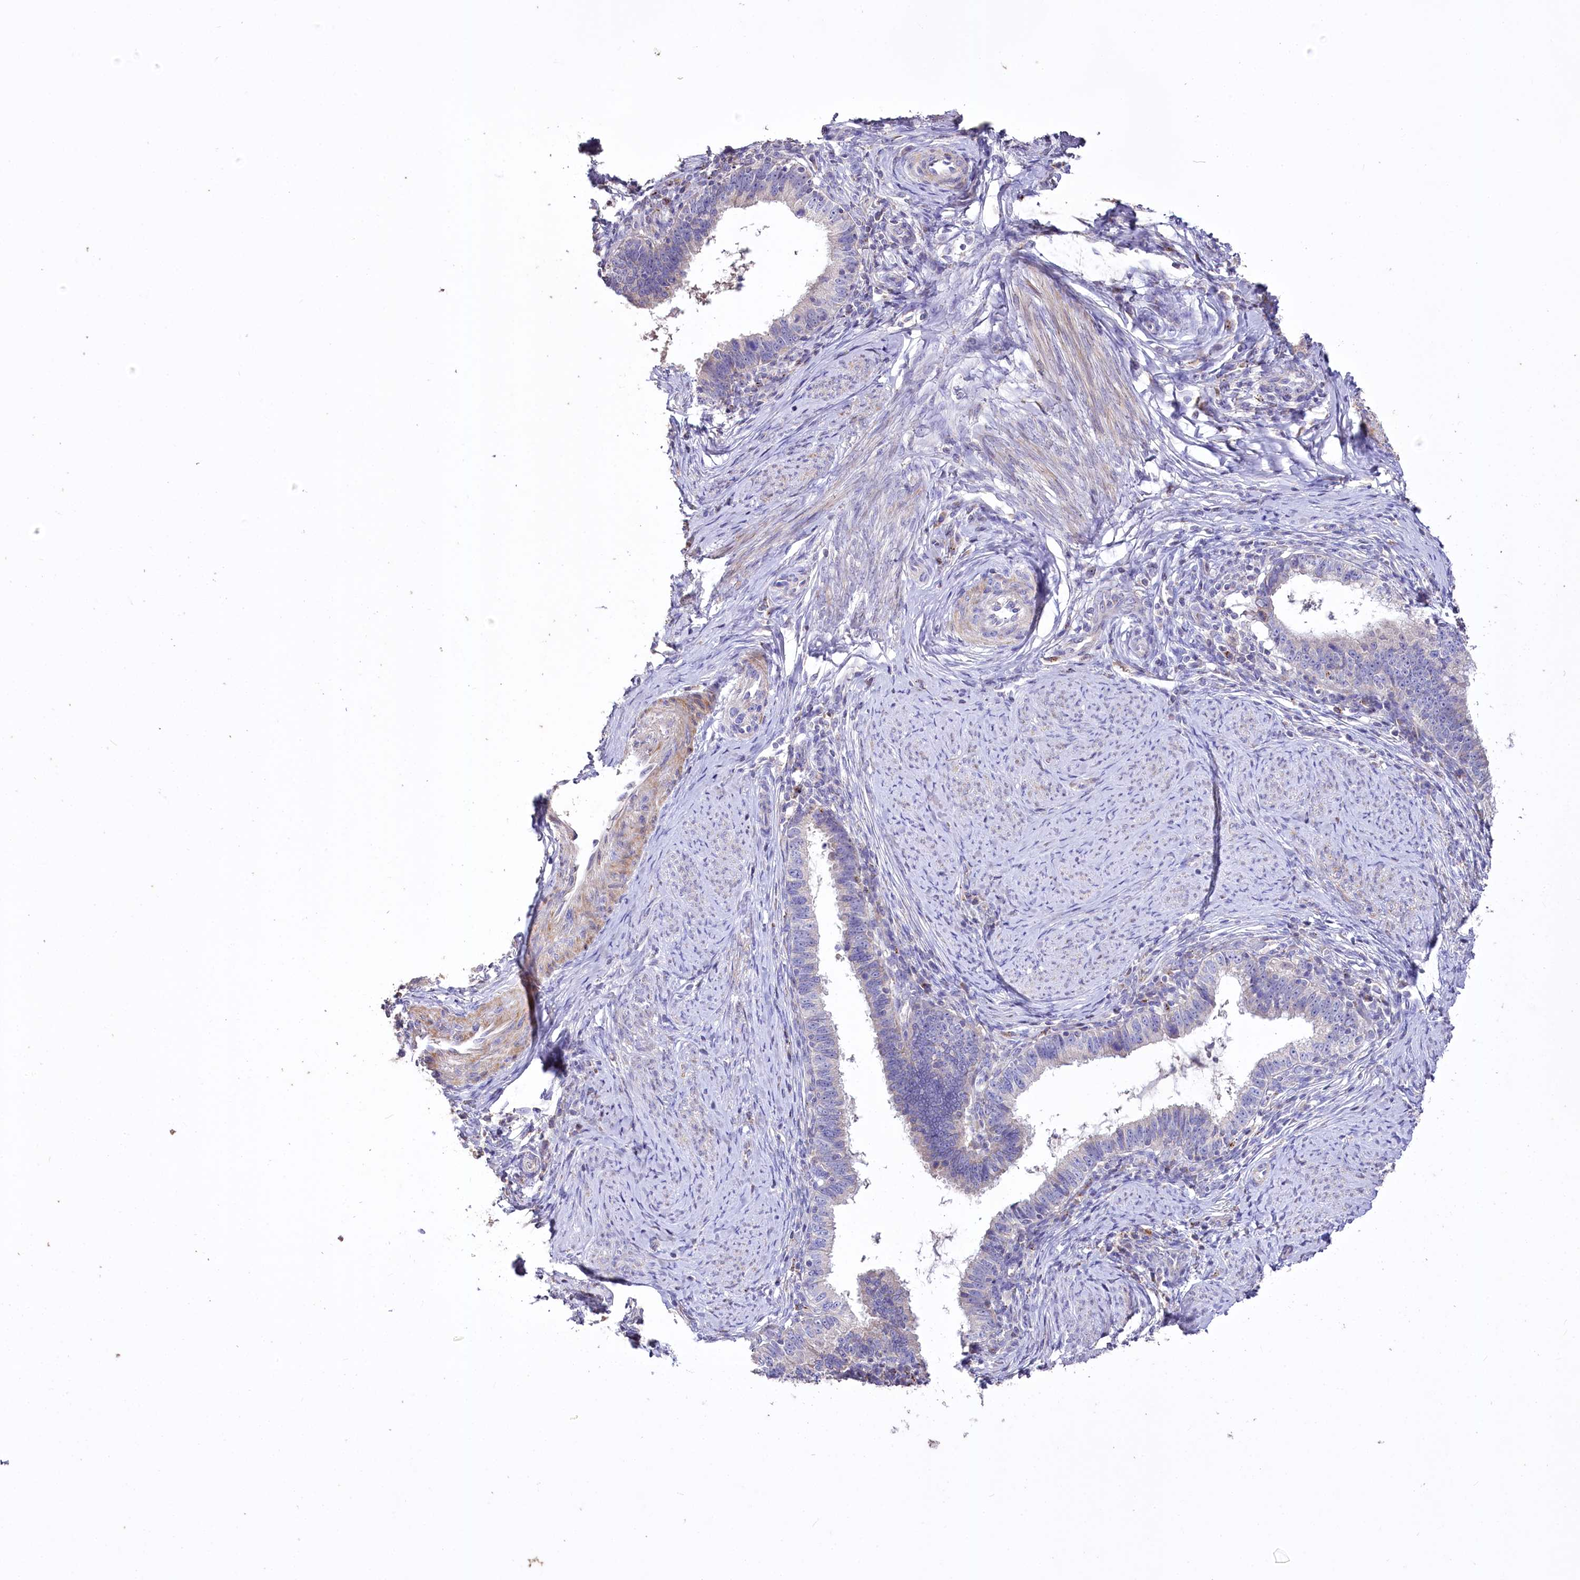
{"staining": {"intensity": "negative", "quantity": "none", "location": "none"}, "tissue": "cervical cancer", "cell_type": "Tumor cells", "image_type": "cancer", "snomed": [{"axis": "morphology", "description": "Adenocarcinoma, NOS"}, {"axis": "topography", "description": "Cervix"}], "caption": "There is no significant positivity in tumor cells of cervical cancer.", "gene": "PTER", "patient": {"sex": "female", "age": 36}}